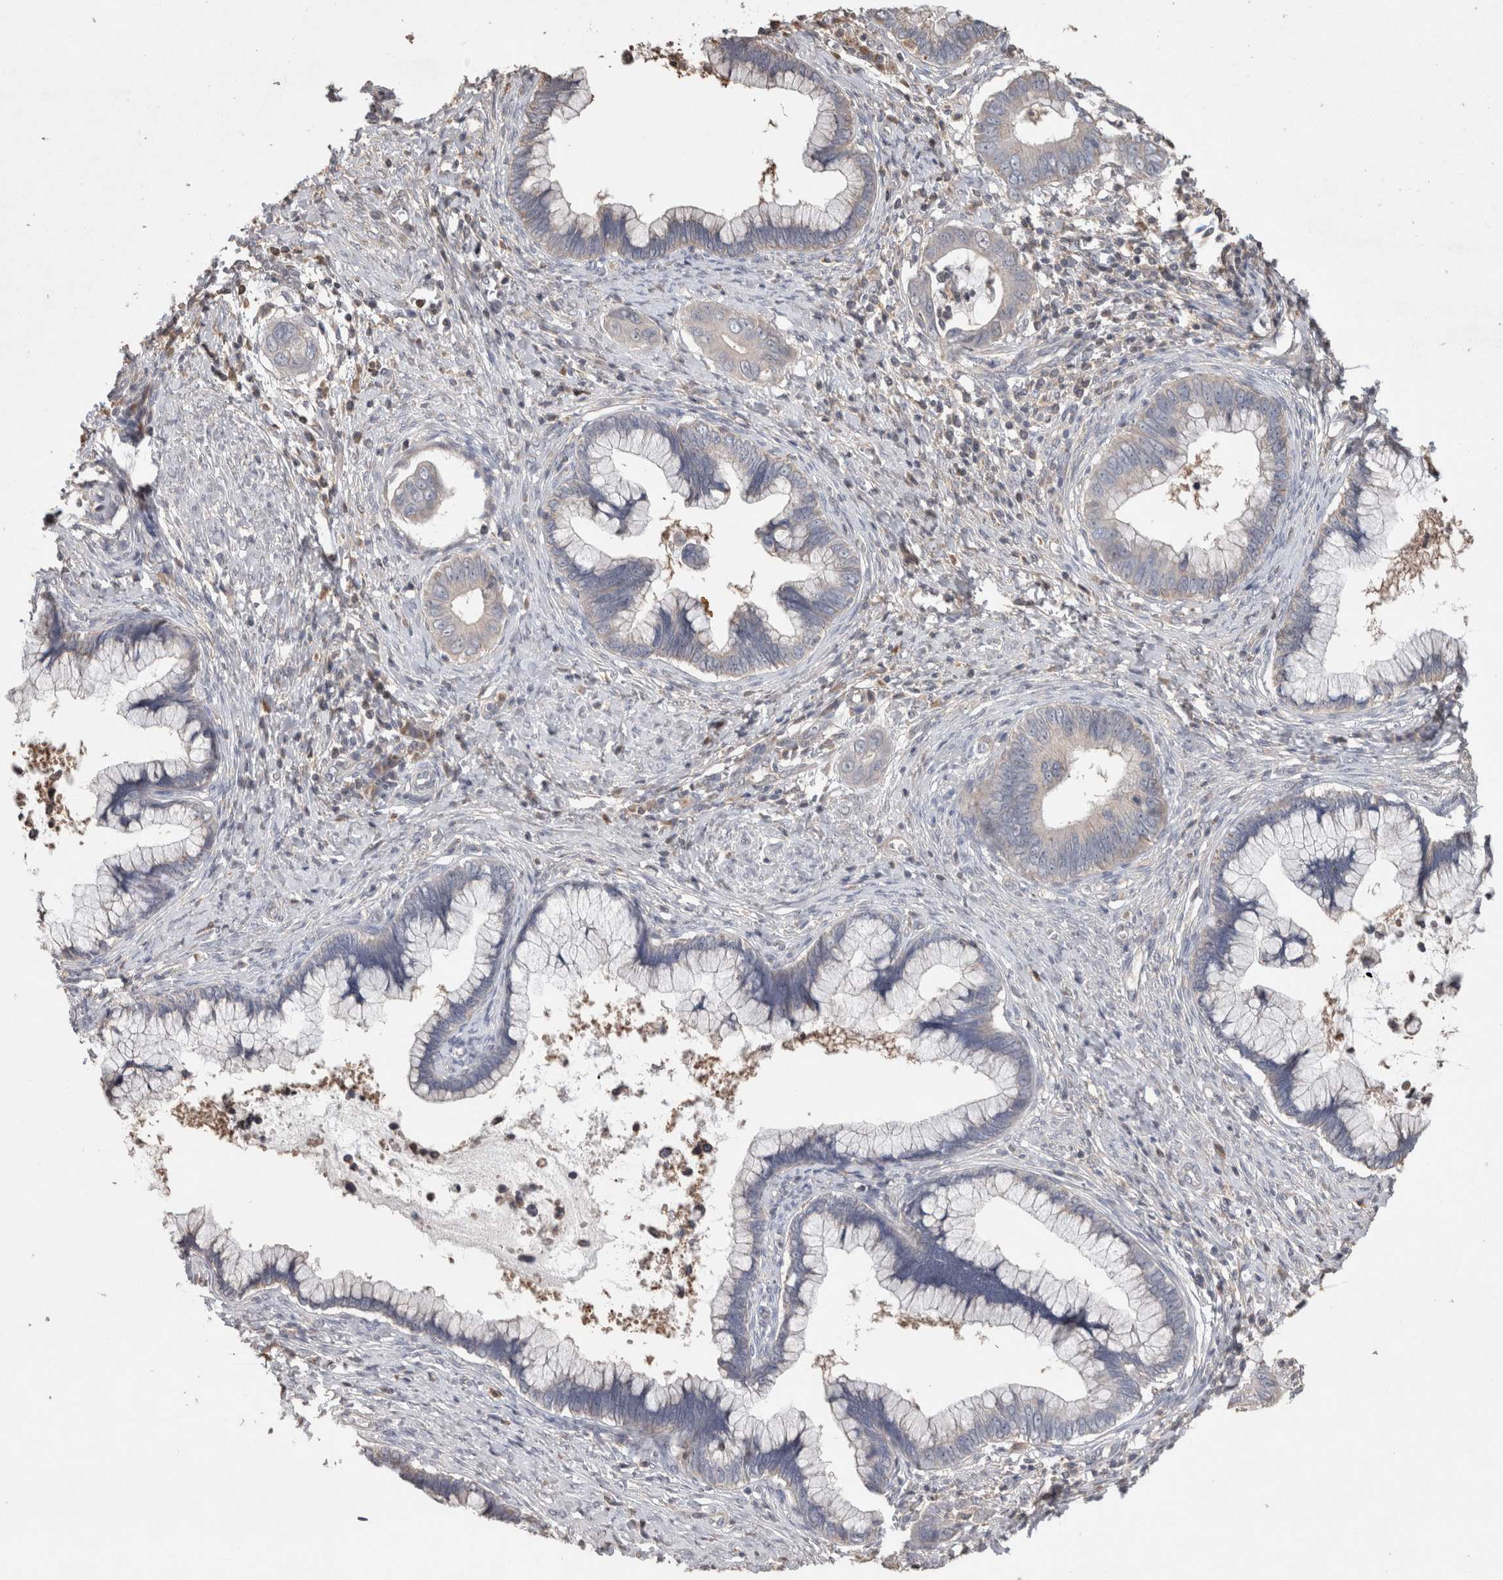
{"staining": {"intensity": "negative", "quantity": "none", "location": "none"}, "tissue": "cervical cancer", "cell_type": "Tumor cells", "image_type": "cancer", "snomed": [{"axis": "morphology", "description": "Adenocarcinoma, NOS"}, {"axis": "topography", "description": "Cervix"}], "caption": "Histopathology image shows no protein expression in tumor cells of cervical cancer tissue.", "gene": "TRIM5", "patient": {"sex": "female", "age": 44}}